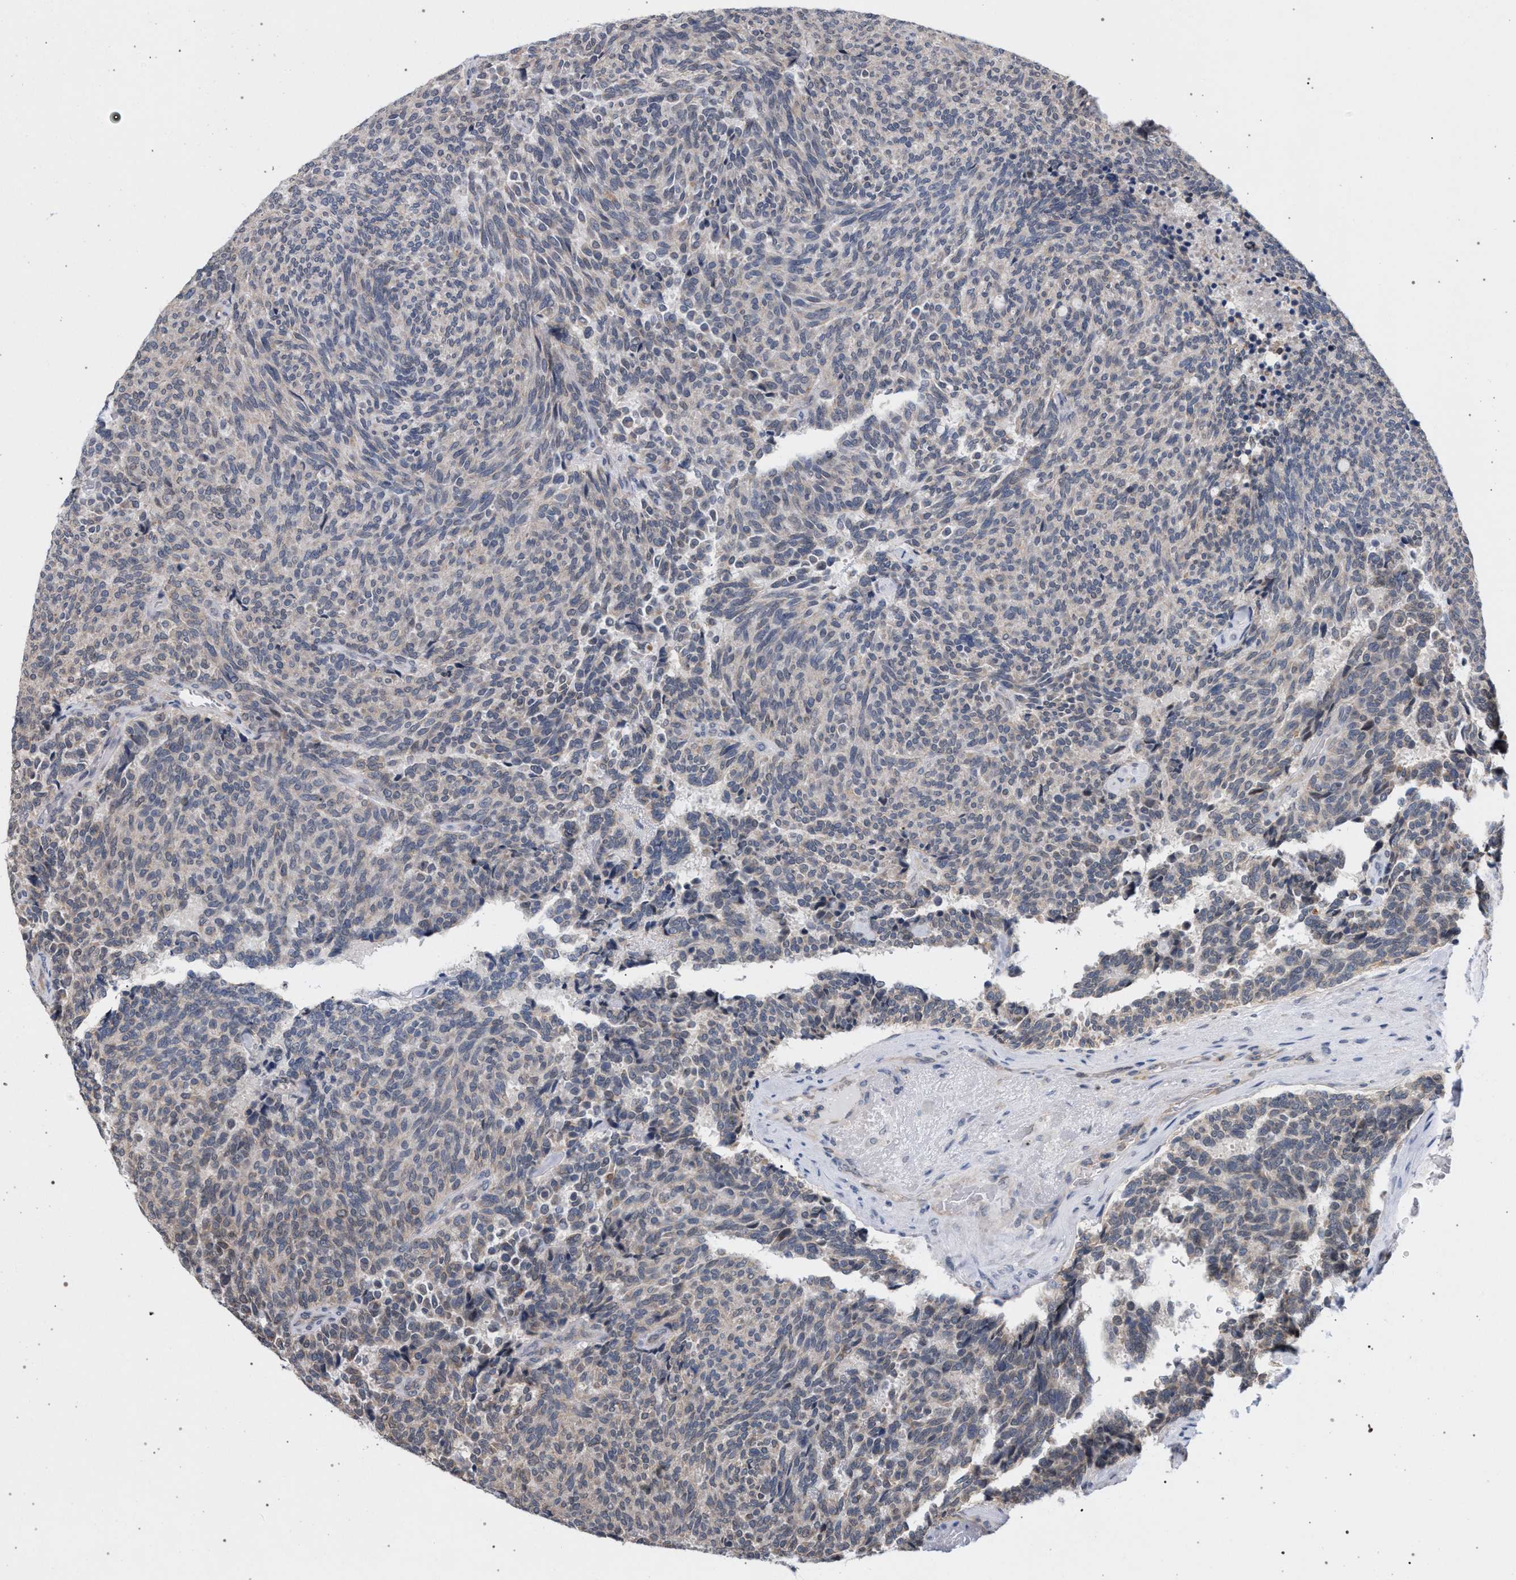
{"staining": {"intensity": "weak", "quantity": "<25%", "location": "cytoplasmic/membranous"}, "tissue": "carcinoid", "cell_type": "Tumor cells", "image_type": "cancer", "snomed": [{"axis": "morphology", "description": "Carcinoid, malignant, NOS"}, {"axis": "topography", "description": "Pancreas"}], "caption": "This is a photomicrograph of IHC staining of carcinoid, which shows no positivity in tumor cells. The staining was performed using DAB to visualize the protein expression in brown, while the nuclei were stained in blue with hematoxylin (Magnification: 20x).", "gene": "ARPC5L", "patient": {"sex": "female", "age": 54}}